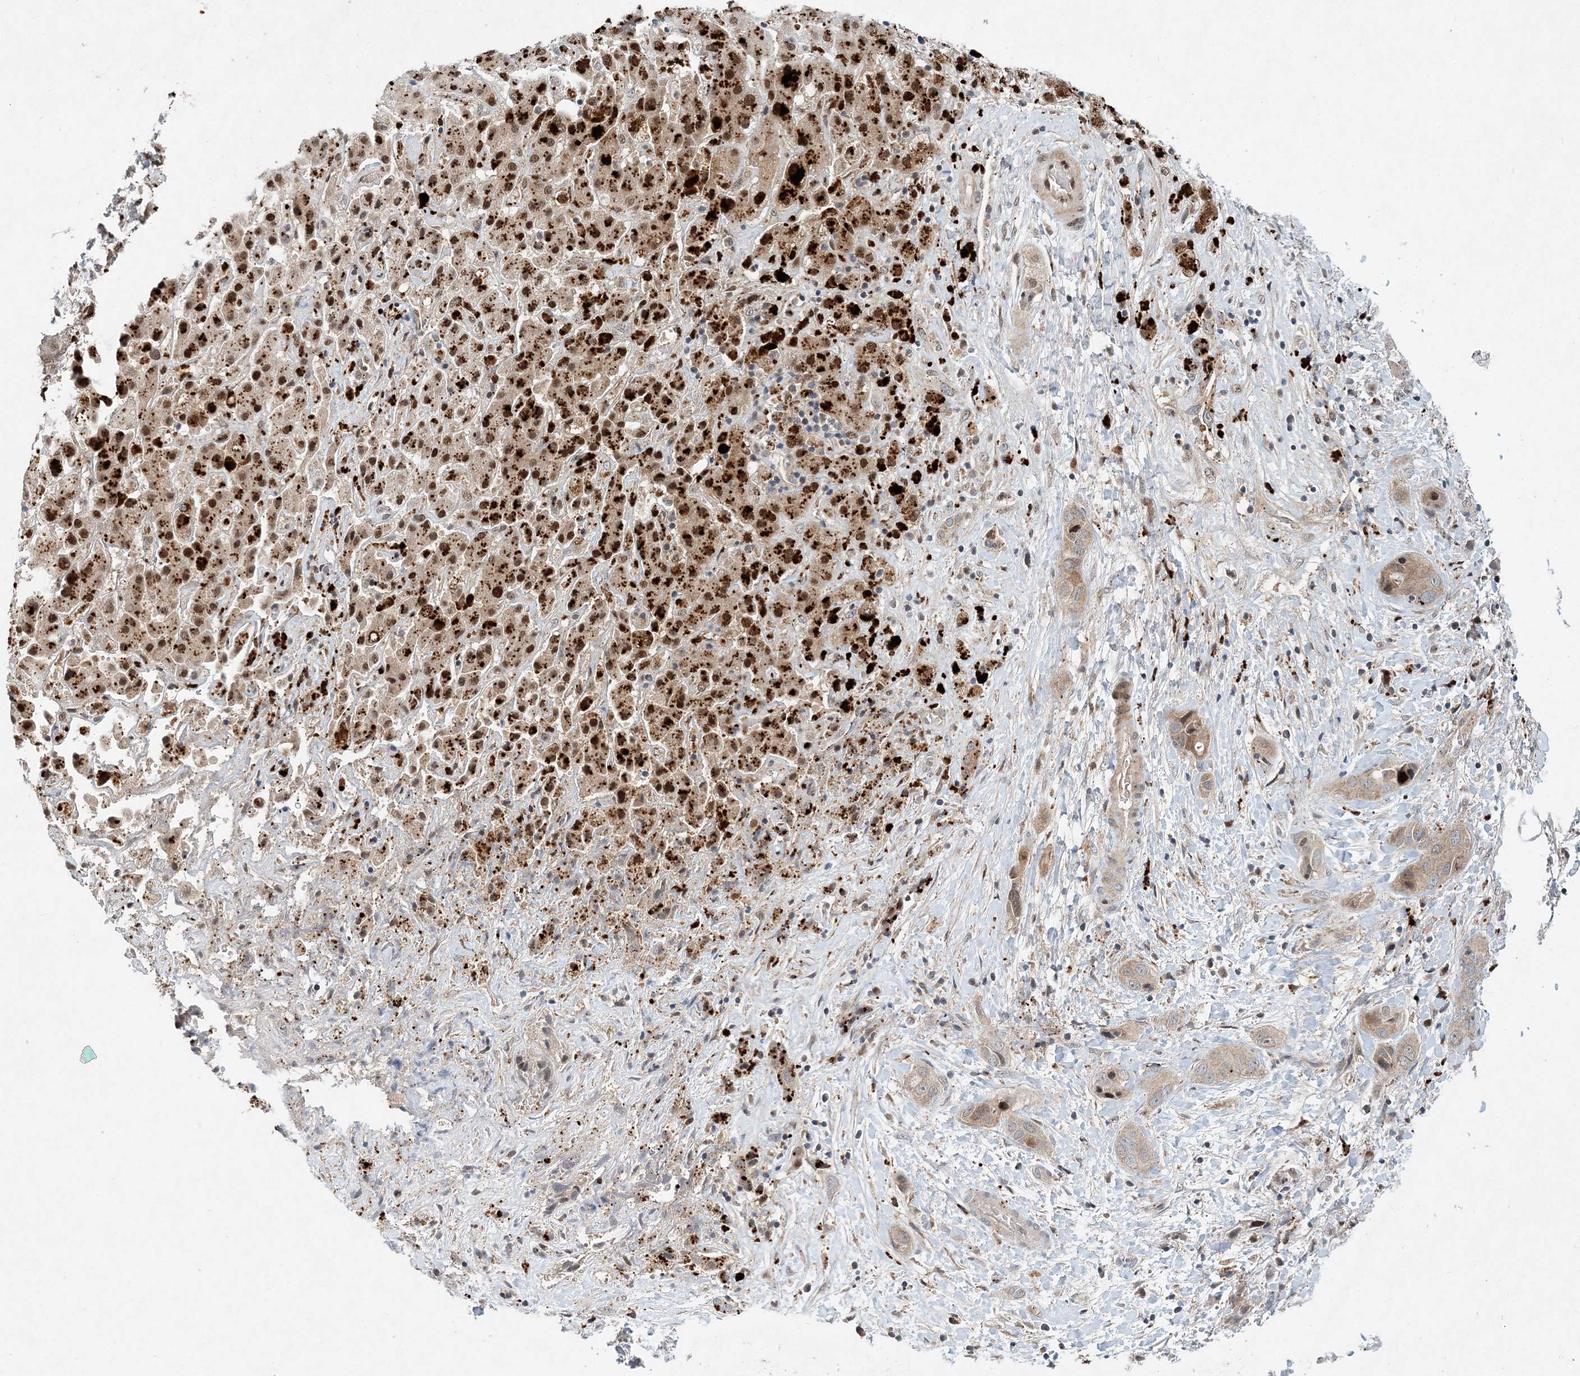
{"staining": {"intensity": "weak", "quantity": ">75%", "location": "nuclear"}, "tissue": "liver cancer", "cell_type": "Tumor cells", "image_type": "cancer", "snomed": [{"axis": "morphology", "description": "Cholangiocarcinoma"}, {"axis": "topography", "description": "Liver"}], "caption": "The photomicrograph demonstrates immunohistochemical staining of liver cholangiocarcinoma. There is weak nuclear positivity is present in about >75% of tumor cells.", "gene": "KPNA4", "patient": {"sex": "female", "age": 52}}